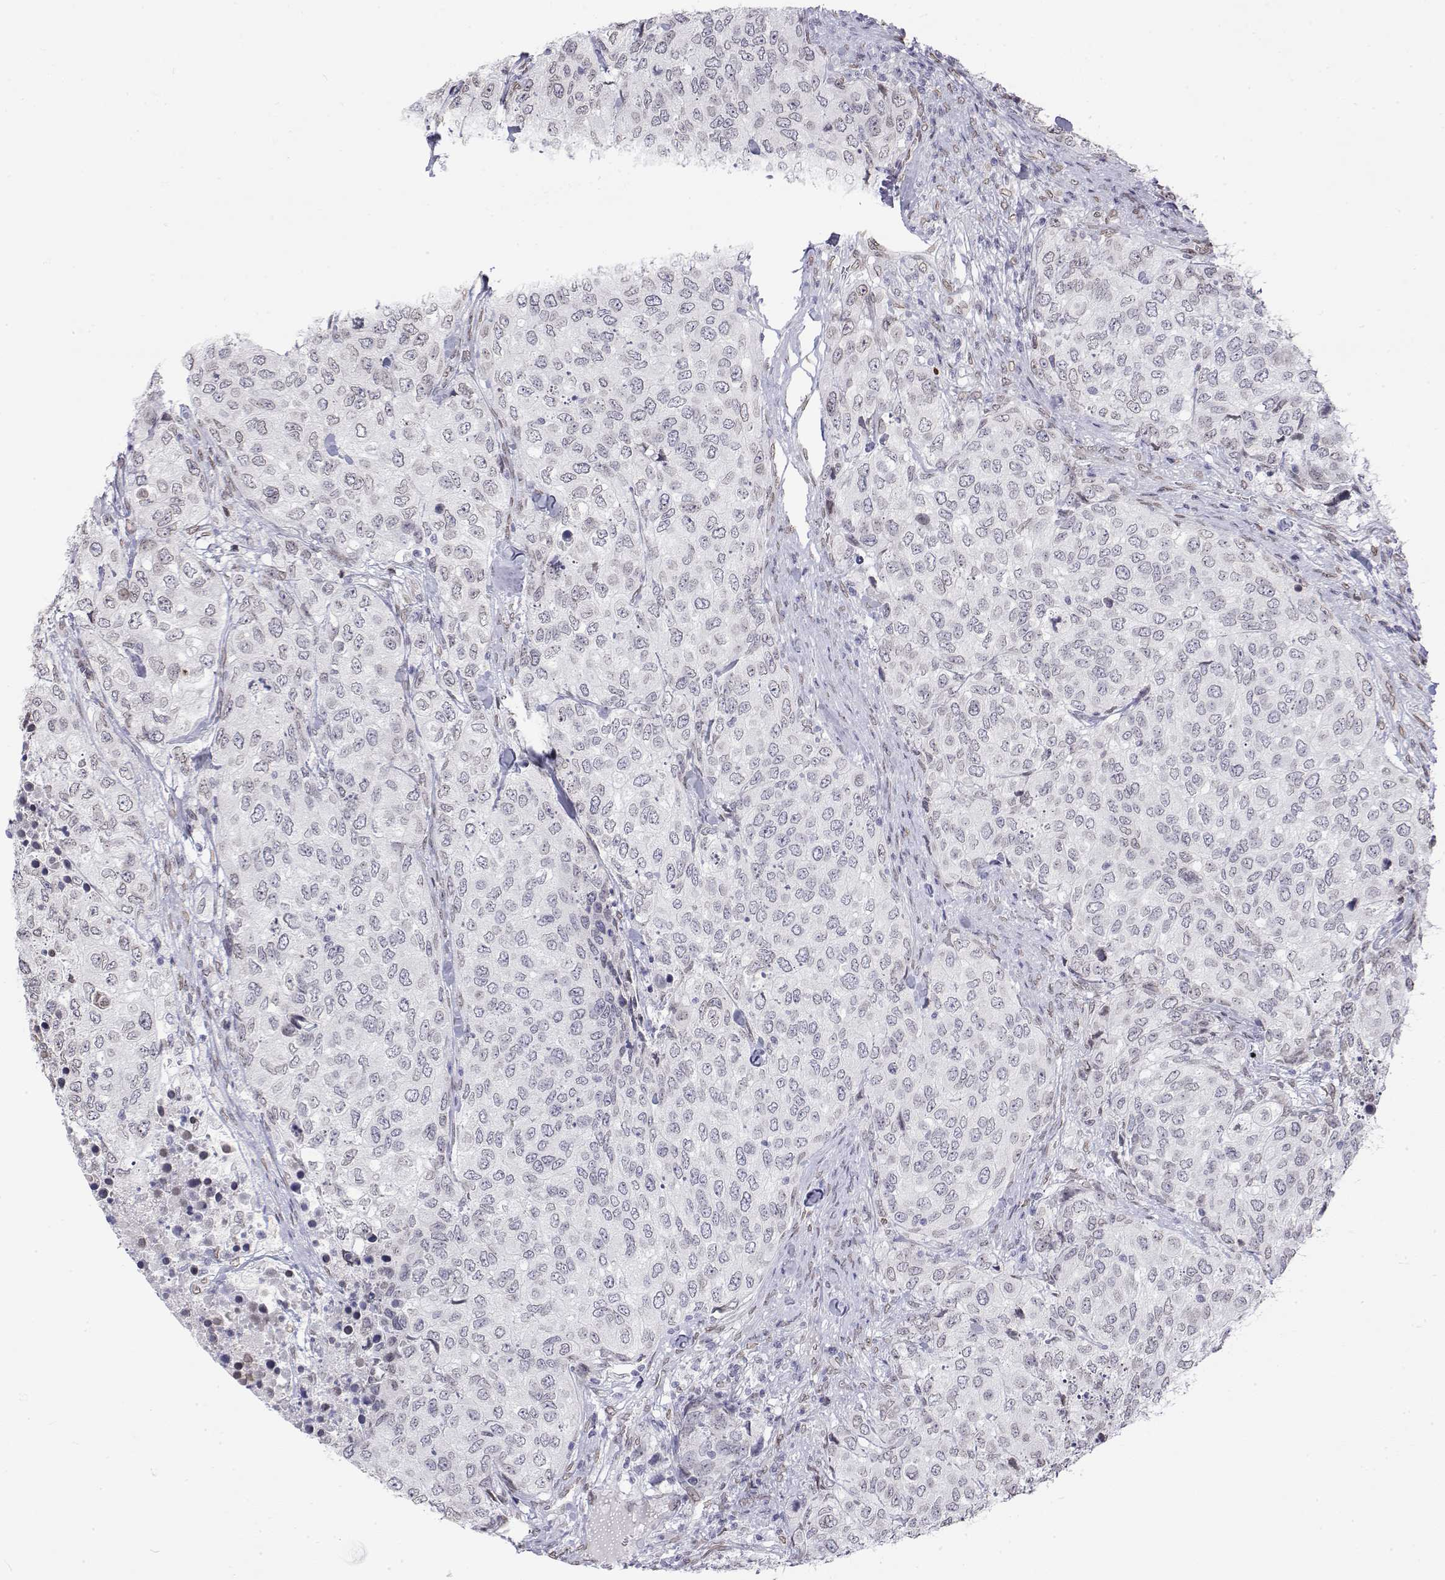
{"staining": {"intensity": "negative", "quantity": "none", "location": "none"}, "tissue": "urothelial cancer", "cell_type": "Tumor cells", "image_type": "cancer", "snomed": [{"axis": "morphology", "description": "Urothelial carcinoma, High grade"}, {"axis": "topography", "description": "Urinary bladder"}], "caption": "Tumor cells are negative for brown protein staining in urothelial carcinoma (high-grade).", "gene": "ZNF532", "patient": {"sex": "female", "age": 78}}